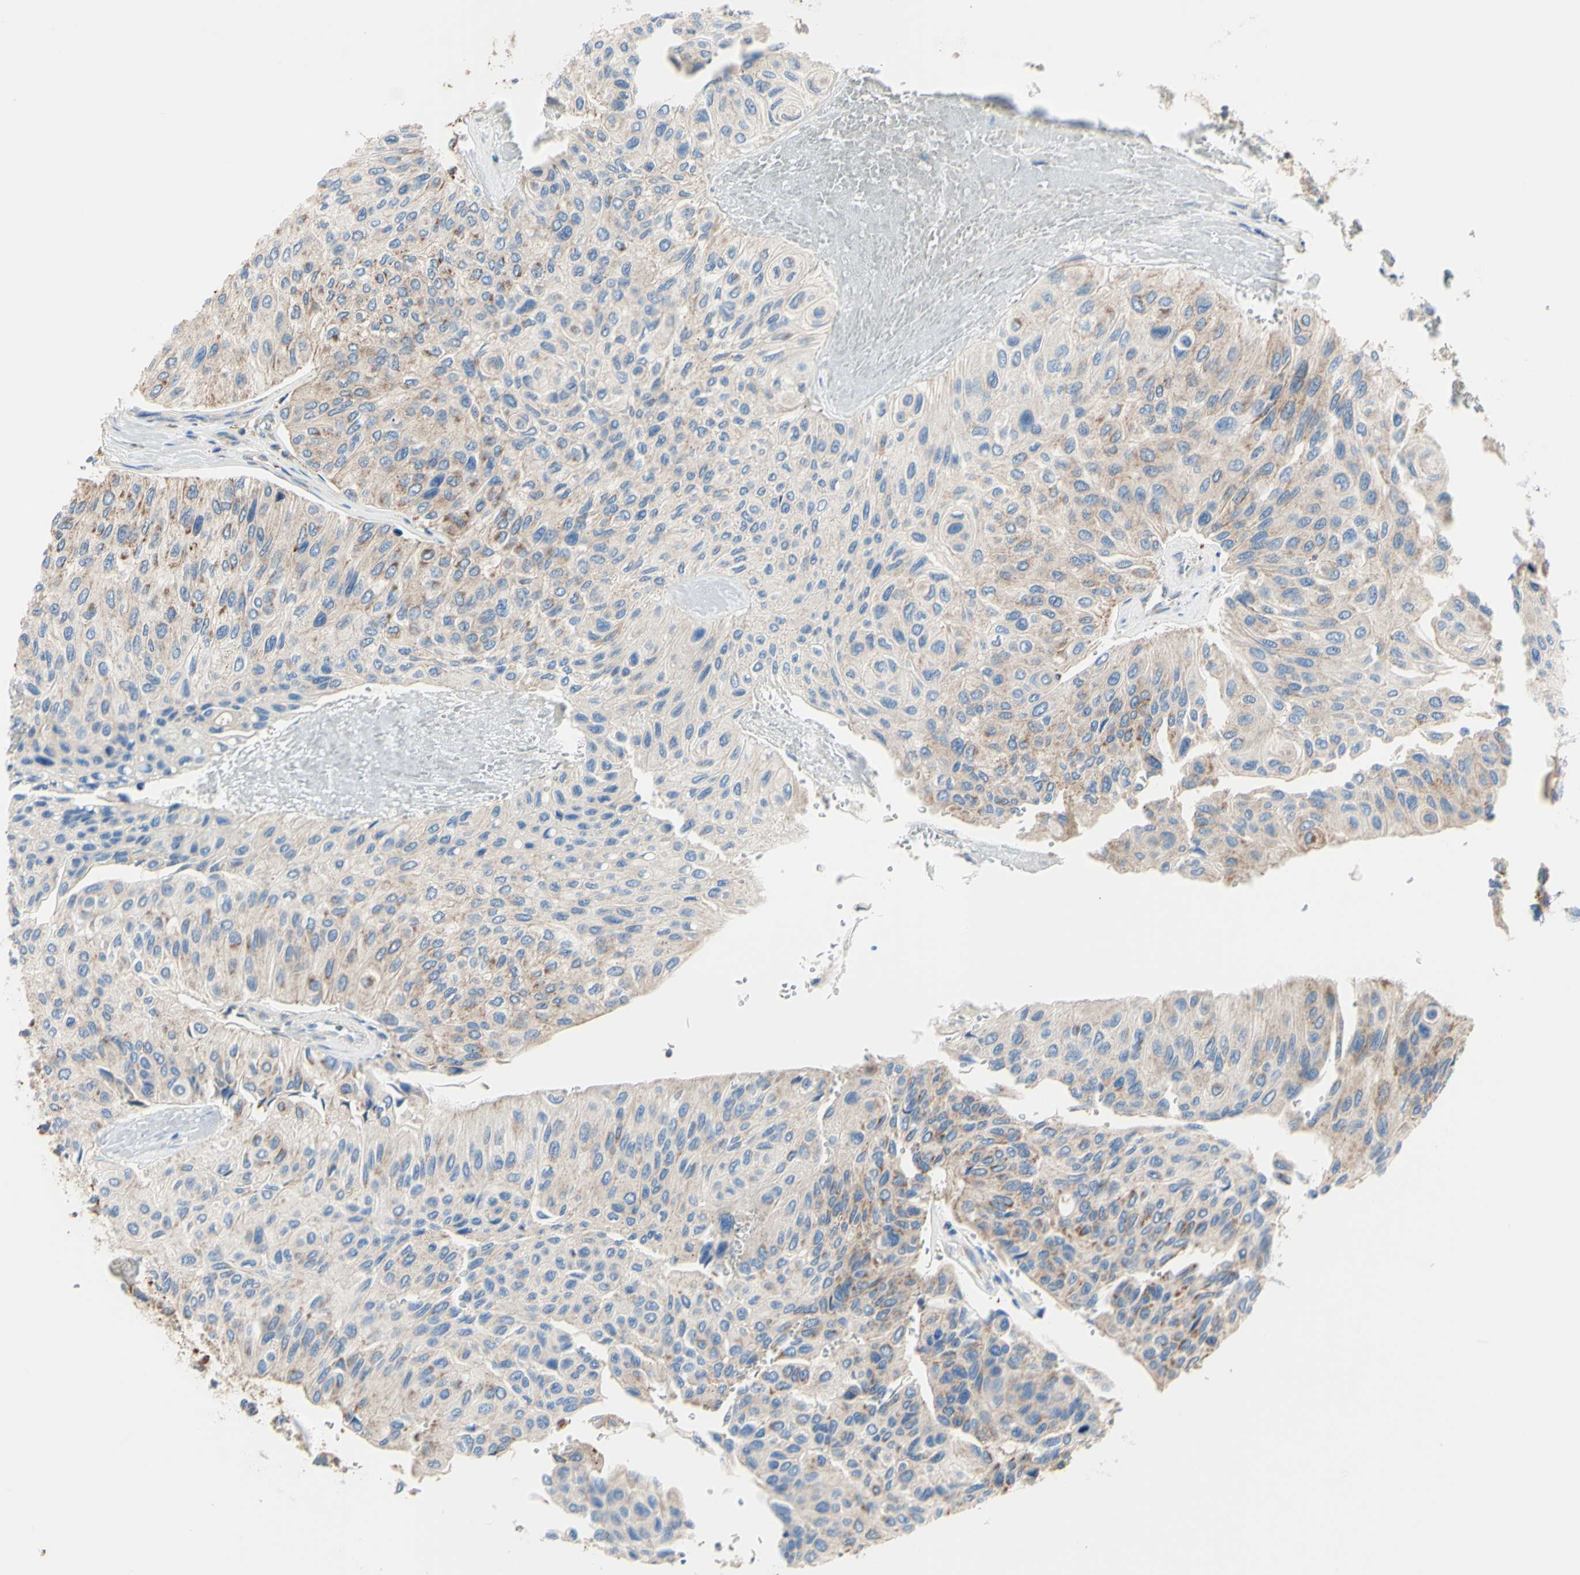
{"staining": {"intensity": "weak", "quantity": "25%-75%", "location": "cytoplasmic/membranous"}, "tissue": "urothelial cancer", "cell_type": "Tumor cells", "image_type": "cancer", "snomed": [{"axis": "morphology", "description": "Urothelial carcinoma, High grade"}, {"axis": "topography", "description": "Urinary bladder"}], "caption": "Urothelial cancer stained with a brown dye displays weak cytoplasmic/membranous positive staining in about 25%-75% of tumor cells.", "gene": "FMR1", "patient": {"sex": "male", "age": 66}}